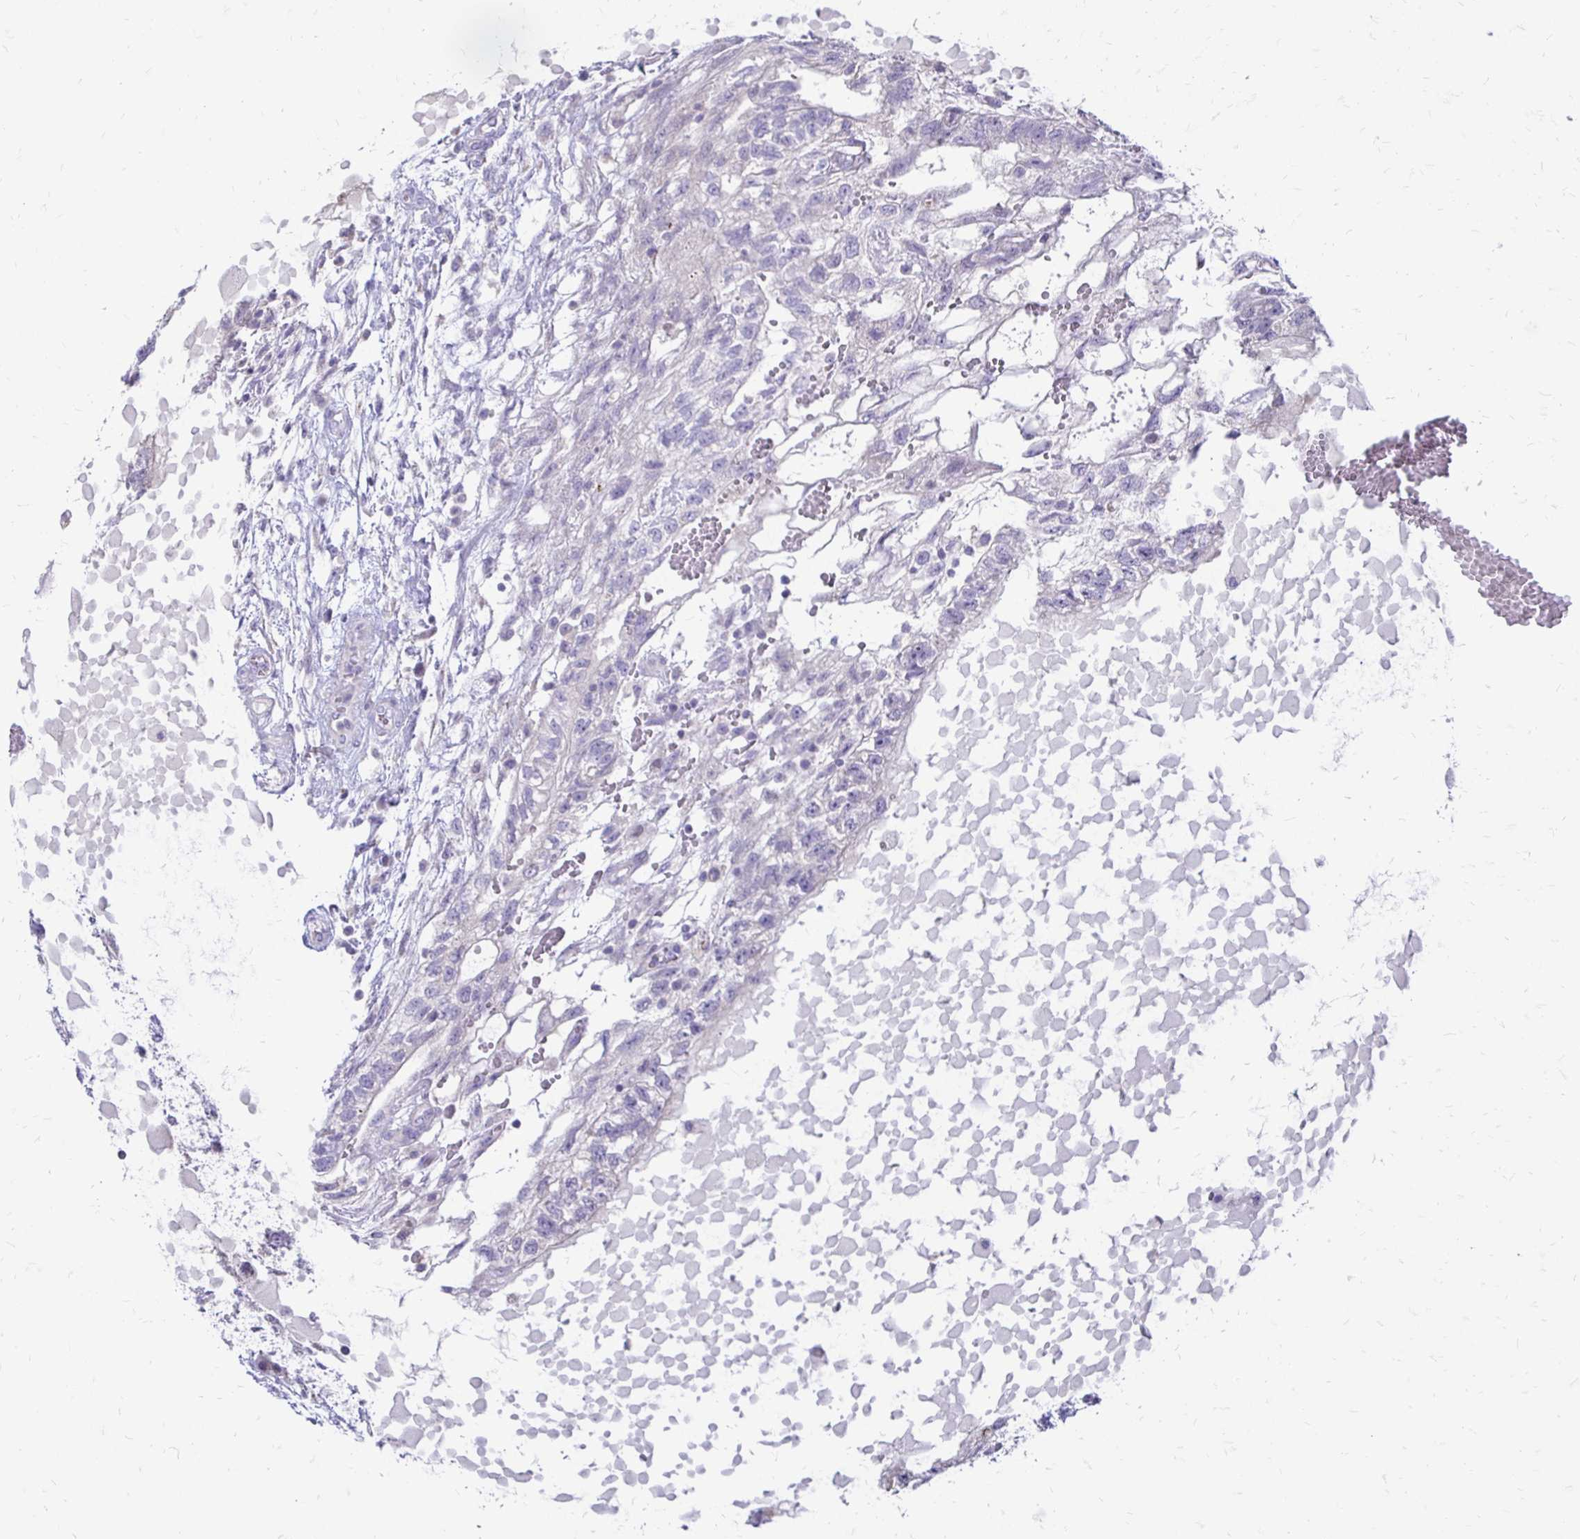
{"staining": {"intensity": "negative", "quantity": "none", "location": "none"}, "tissue": "testis cancer", "cell_type": "Tumor cells", "image_type": "cancer", "snomed": [{"axis": "morphology", "description": "Normal tissue, NOS"}, {"axis": "morphology", "description": "Carcinoma, Embryonal, NOS"}, {"axis": "topography", "description": "Testis"}], "caption": "The photomicrograph shows no significant positivity in tumor cells of embryonal carcinoma (testis).", "gene": "ALPG", "patient": {"sex": "male", "age": 32}}